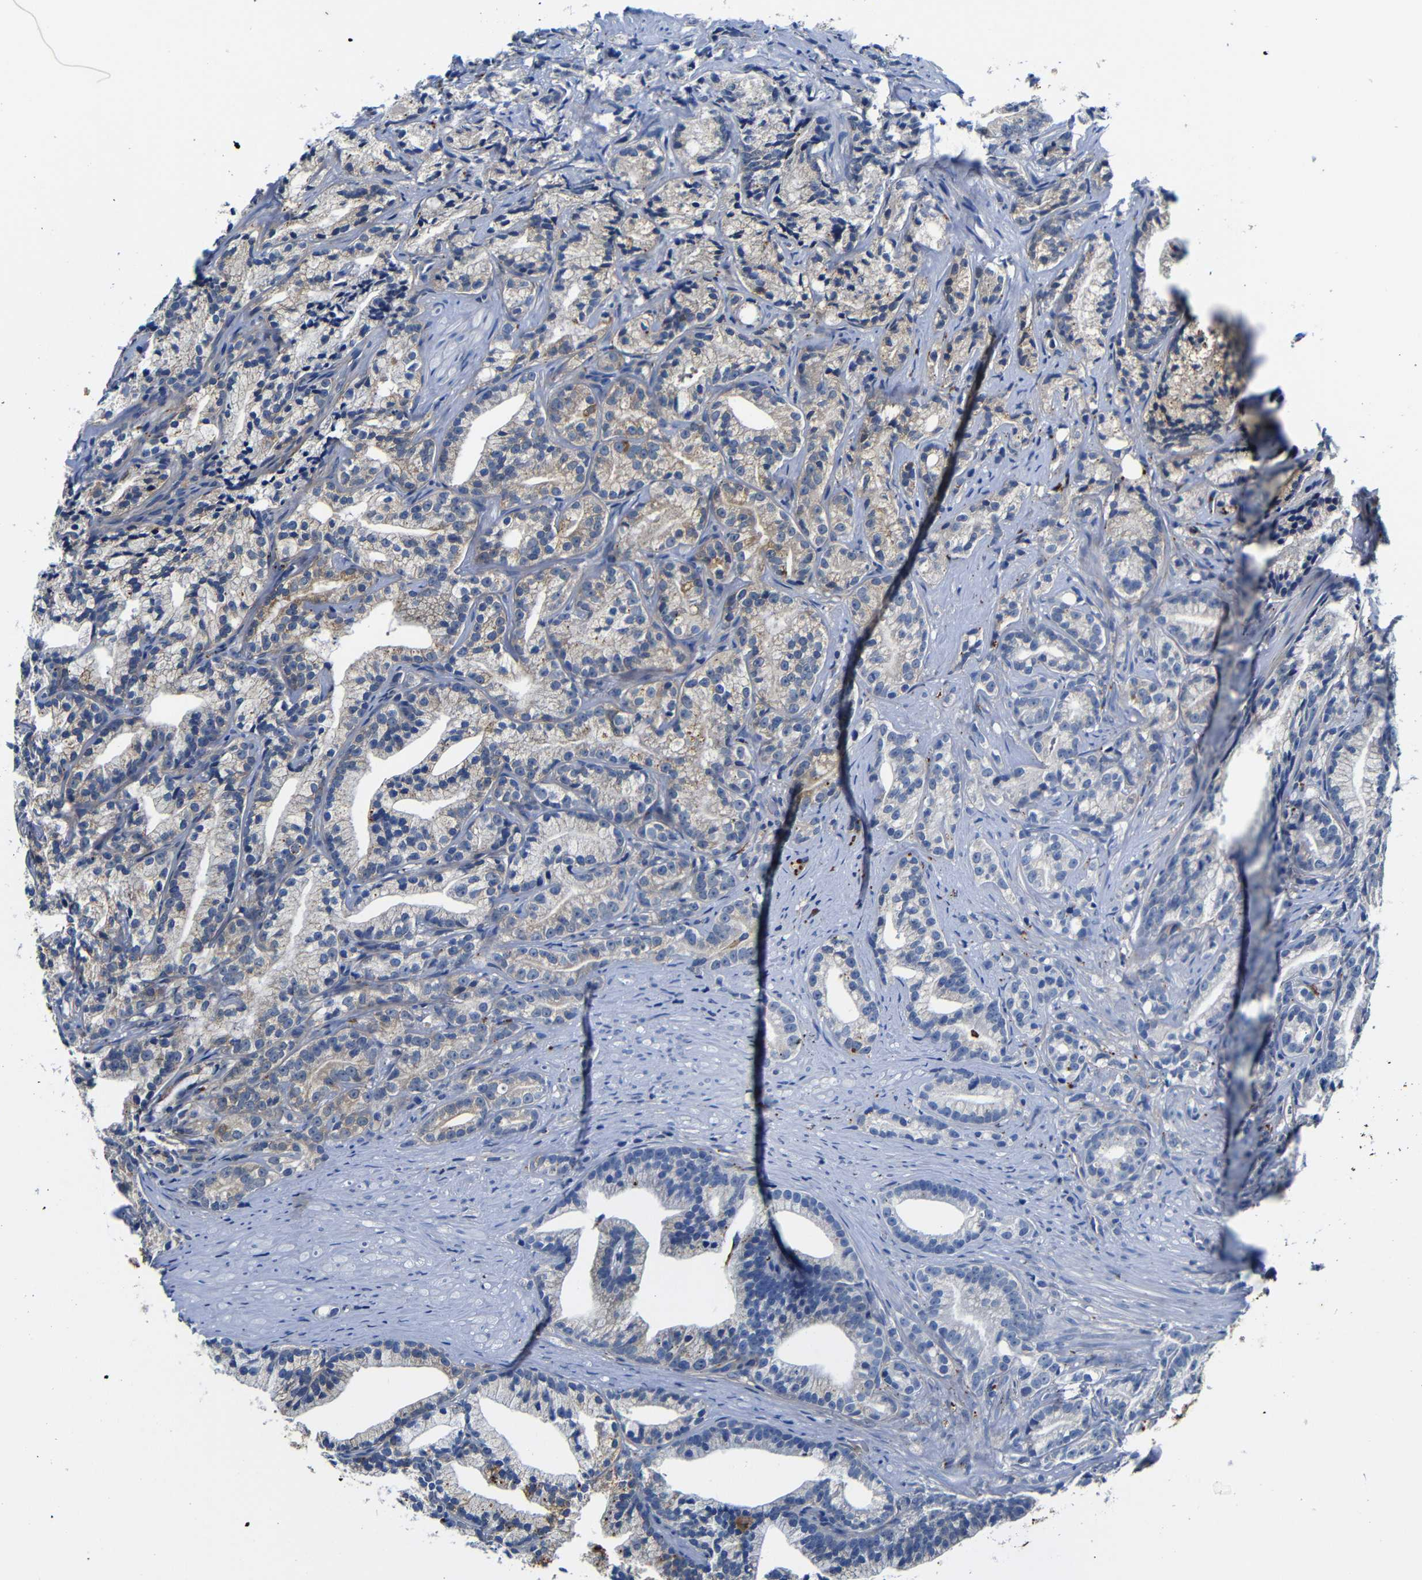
{"staining": {"intensity": "moderate", "quantity": "<25%", "location": "cytoplasmic/membranous"}, "tissue": "prostate cancer", "cell_type": "Tumor cells", "image_type": "cancer", "snomed": [{"axis": "morphology", "description": "Adenocarcinoma, Low grade"}, {"axis": "topography", "description": "Prostate"}], "caption": "Immunohistochemical staining of human prostate cancer shows moderate cytoplasmic/membranous protein staining in approximately <25% of tumor cells.", "gene": "GIMAP2", "patient": {"sex": "male", "age": 89}}